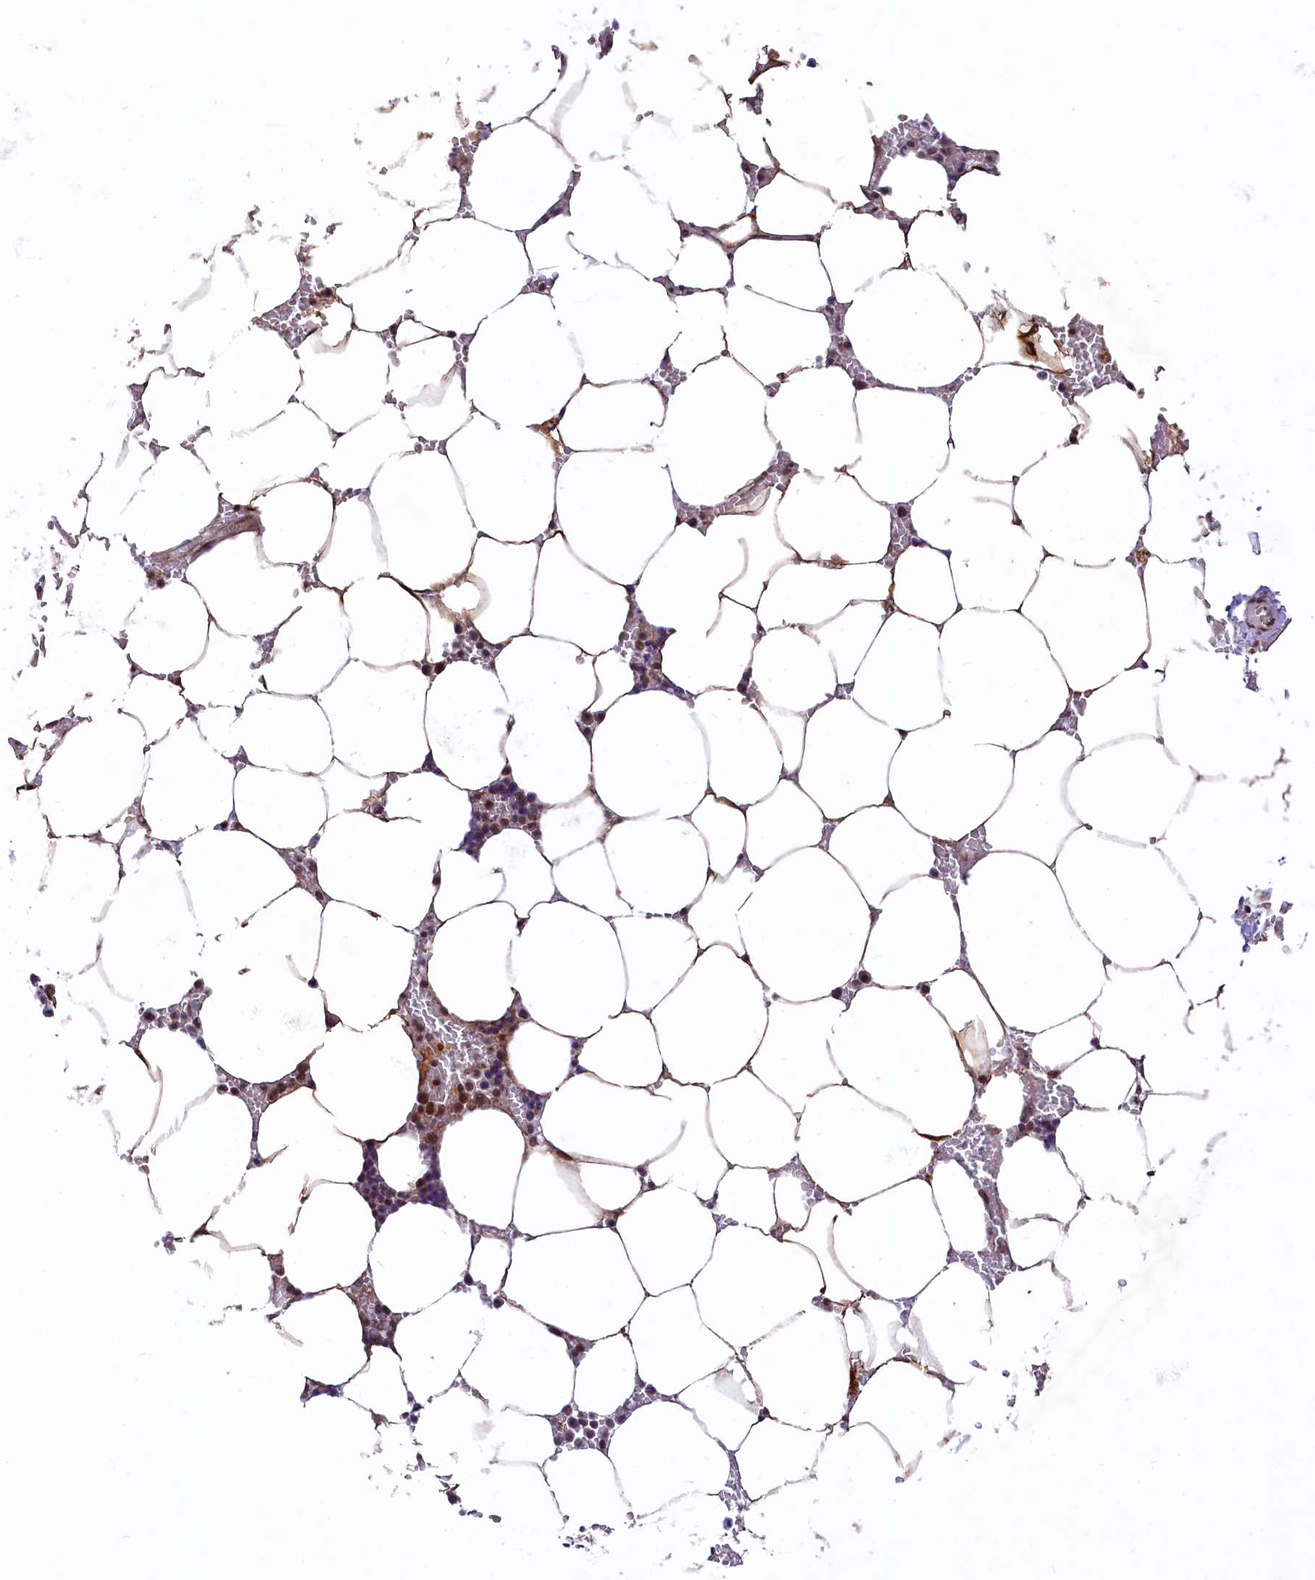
{"staining": {"intensity": "strong", "quantity": "<25%", "location": "nuclear"}, "tissue": "bone marrow", "cell_type": "Hematopoietic cells", "image_type": "normal", "snomed": [{"axis": "morphology", "description": "Normal tissue, NOS"}, {"axis": "topography", "description": "Bone marrow"}], "caption": "Bone marrow stained with DAB immunohistochemistry (IHC) shows medium levels of strong nuclear staining in about <25% of hematopoietic cells.", "gene": "ANKS3", "patient": {"sex": "male", "age": 70}}